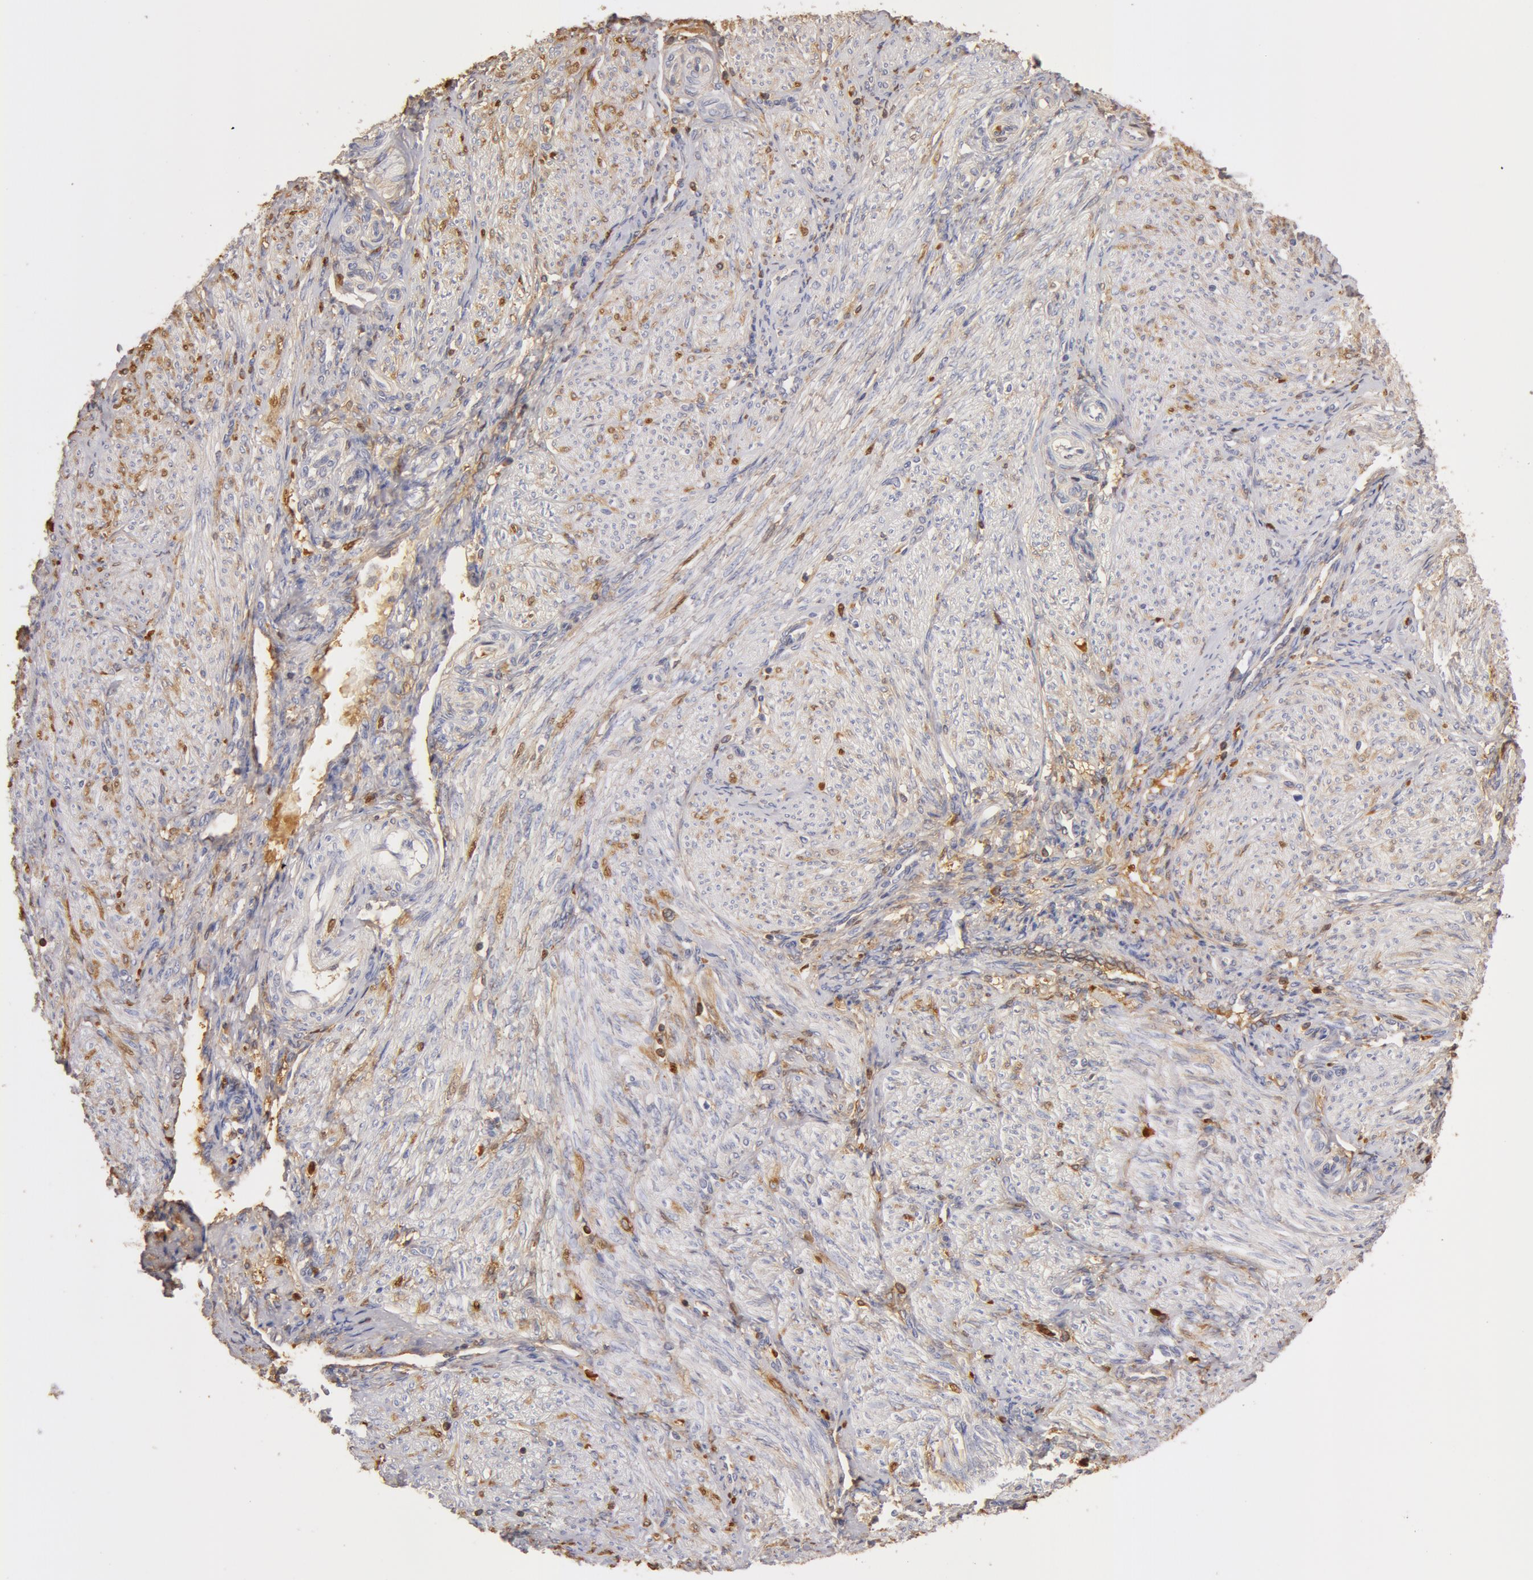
{"staining": {"intensity": "moderate", "quantity": "<25%", "location": "cytoplasmic/membranous"}, "tissue": "endometrium", "cell_type": "Cells in endometrial stroma", "image_type": "normal", "snomed": [{"axis": "morphology", "description": "Normal tissue, NOS"}, {"axis": "topography", "description": "Endometrium"}], "caption": "DAB (3,3'-diaminobenzidine) immunohistochemical staining of unremarkable endometrium reveals moderate cytoplasmic/membranous protein staining in approximately <25% of cells in endometrial stroma.", "gene": "TF", "patient": {"sex": "female", "age": 36}}